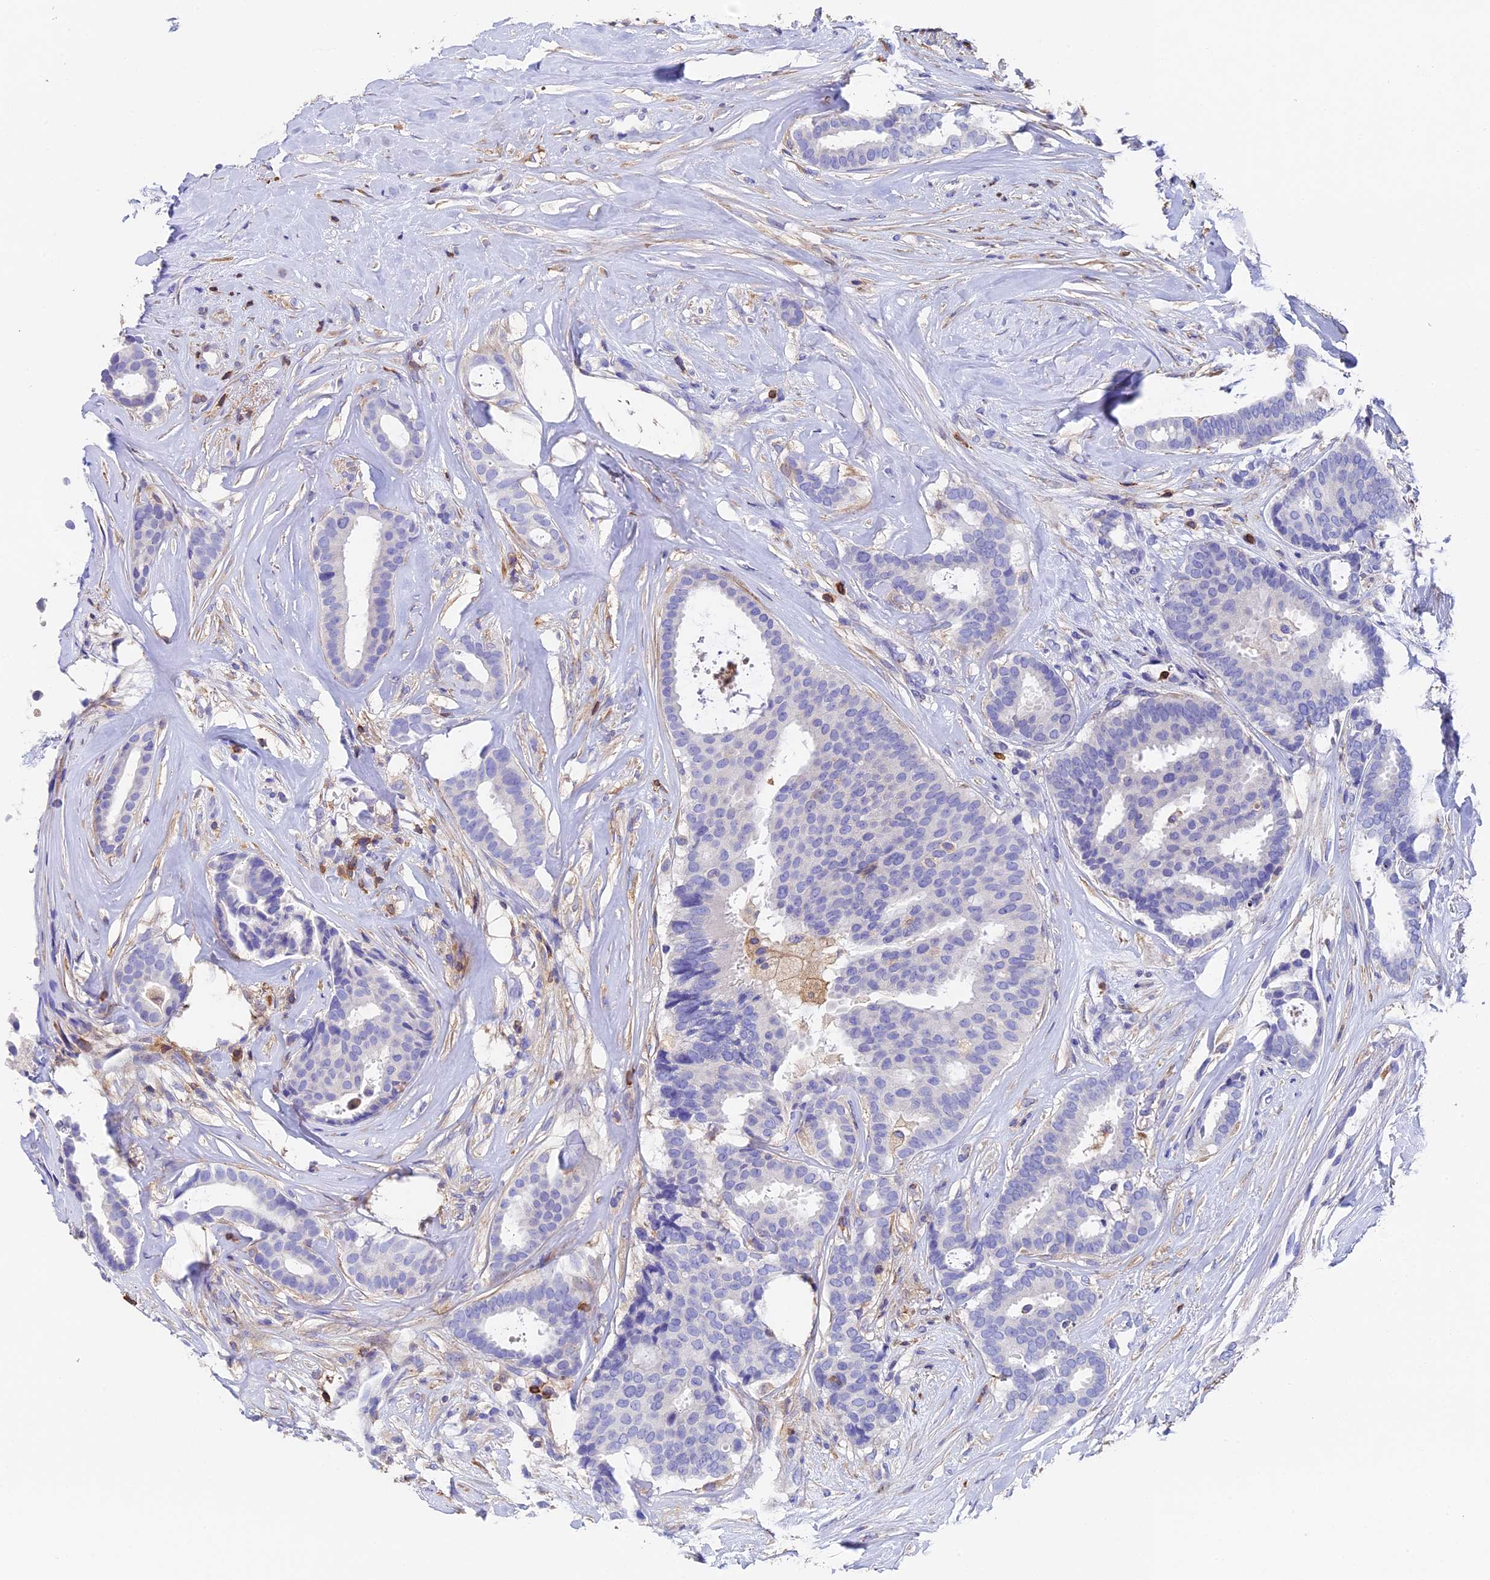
{"staining": {"intensity": "negative", "quantity": "none", "location": "none"}, "tissue": "breast cancer", "cell_type": "Tumor cells", "image_type": "cancer", "snomed": [{"axis": "morphology", "description": "Duct carcinoma"}, {"axis": "topography", "description": "Breast"}], "caption": "The photomicrograph exhibits no significant staining in tumor cells of breast cancer (intraductal carcinoma).", "gene": "ADAT1", "patient": {"sex": "female", "age": 75}}